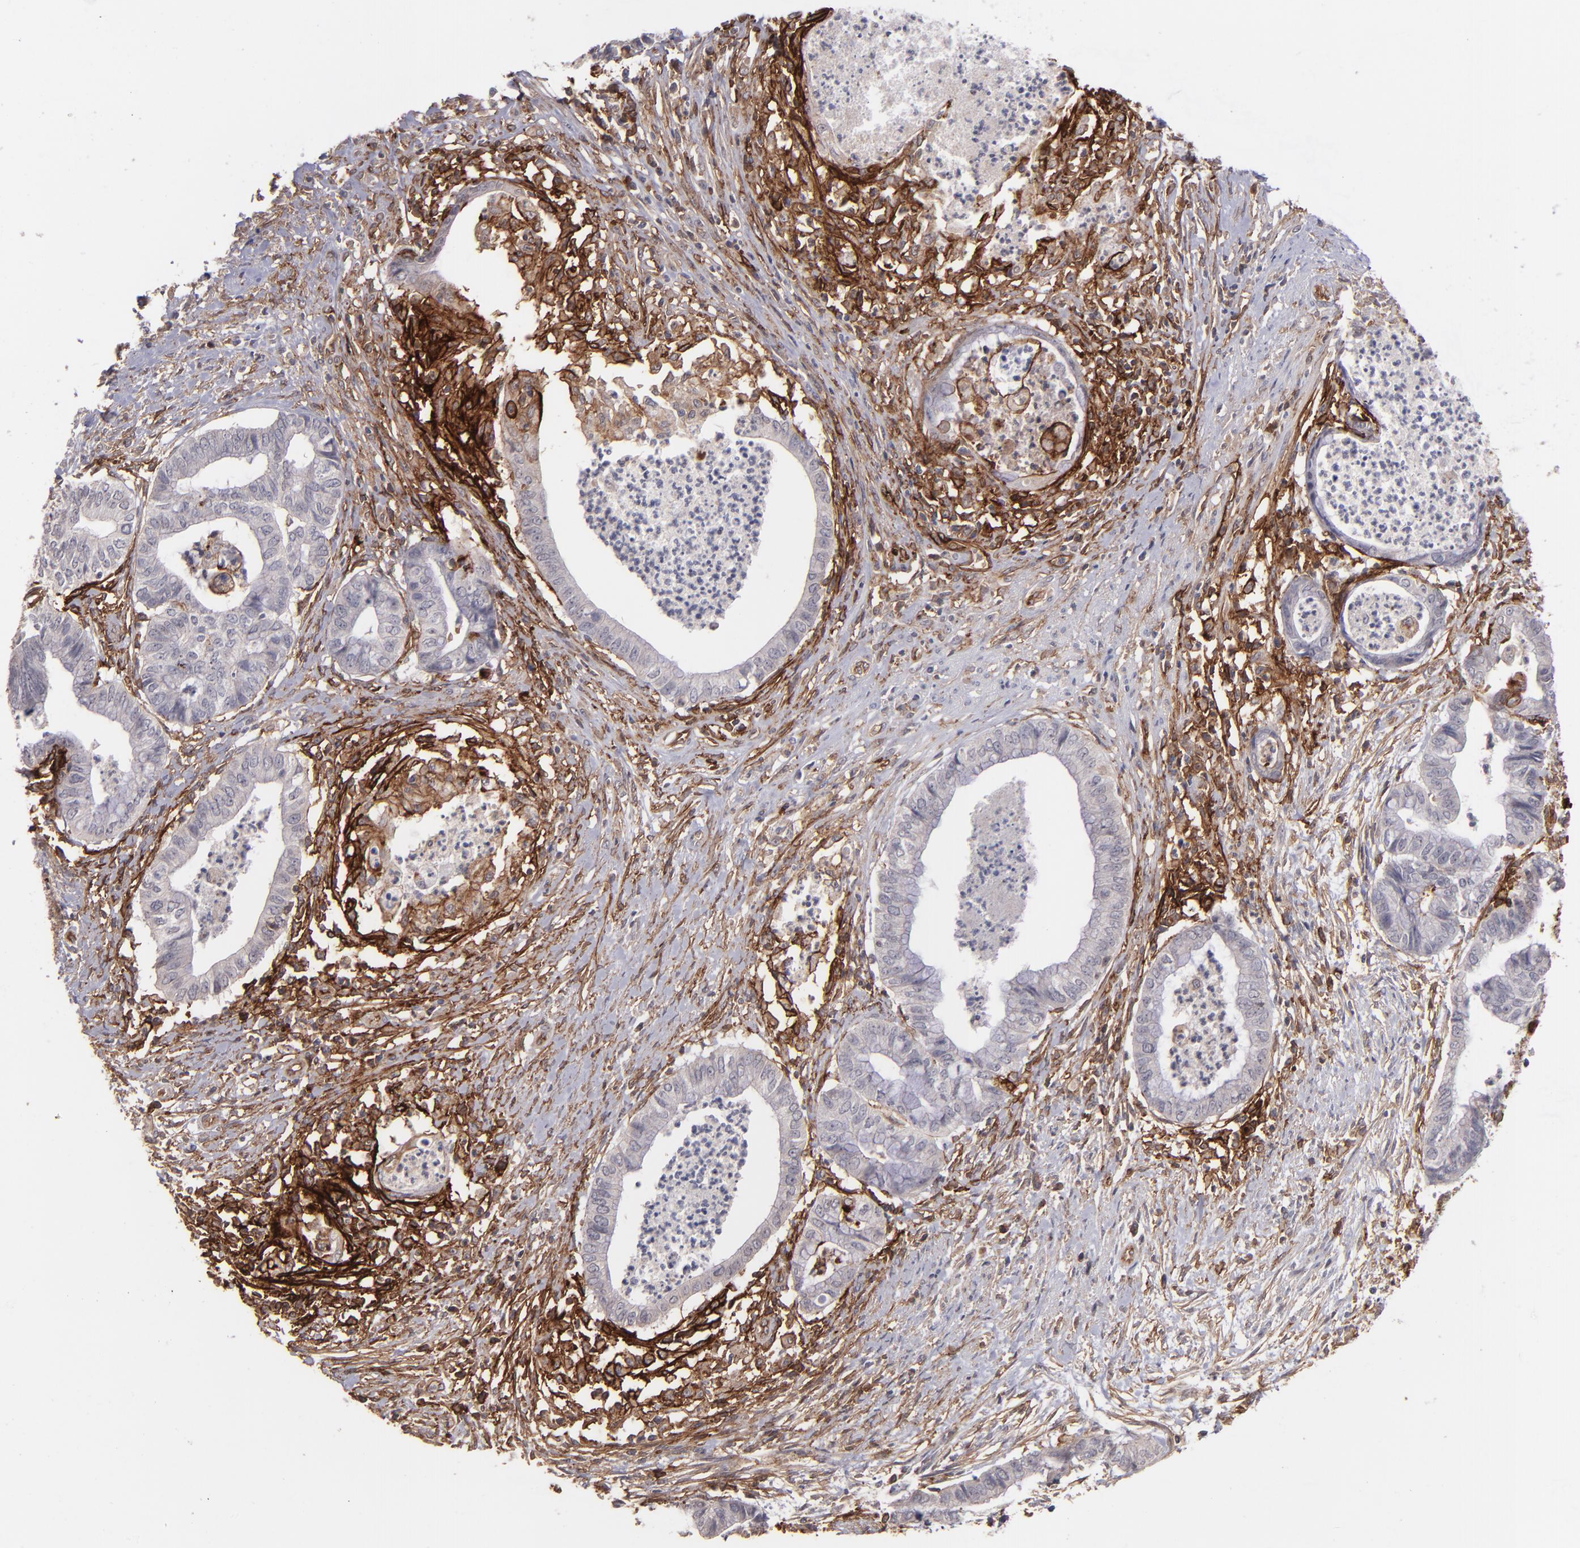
{"staining": {"intensity": "negative", "quantity": "none", "location": "none"}, "tissue": "endometrial cancer", "cell_type": "Tumor cells", "image_type": "cancer", "snomed": [{"axis": "morphology", "description": "Necrosis, NOS"}, {"axis": "morphology", "description": "Adenocarcinoma, NOS"}, {"axis": "topography", "description": "Endometrium"}], "caption": "Tumor cells are negative for protein expression in human adenocarcinoma (endometrial).", "gene": "ICAM1", "patient": {"sex": "female", "age": 79}}